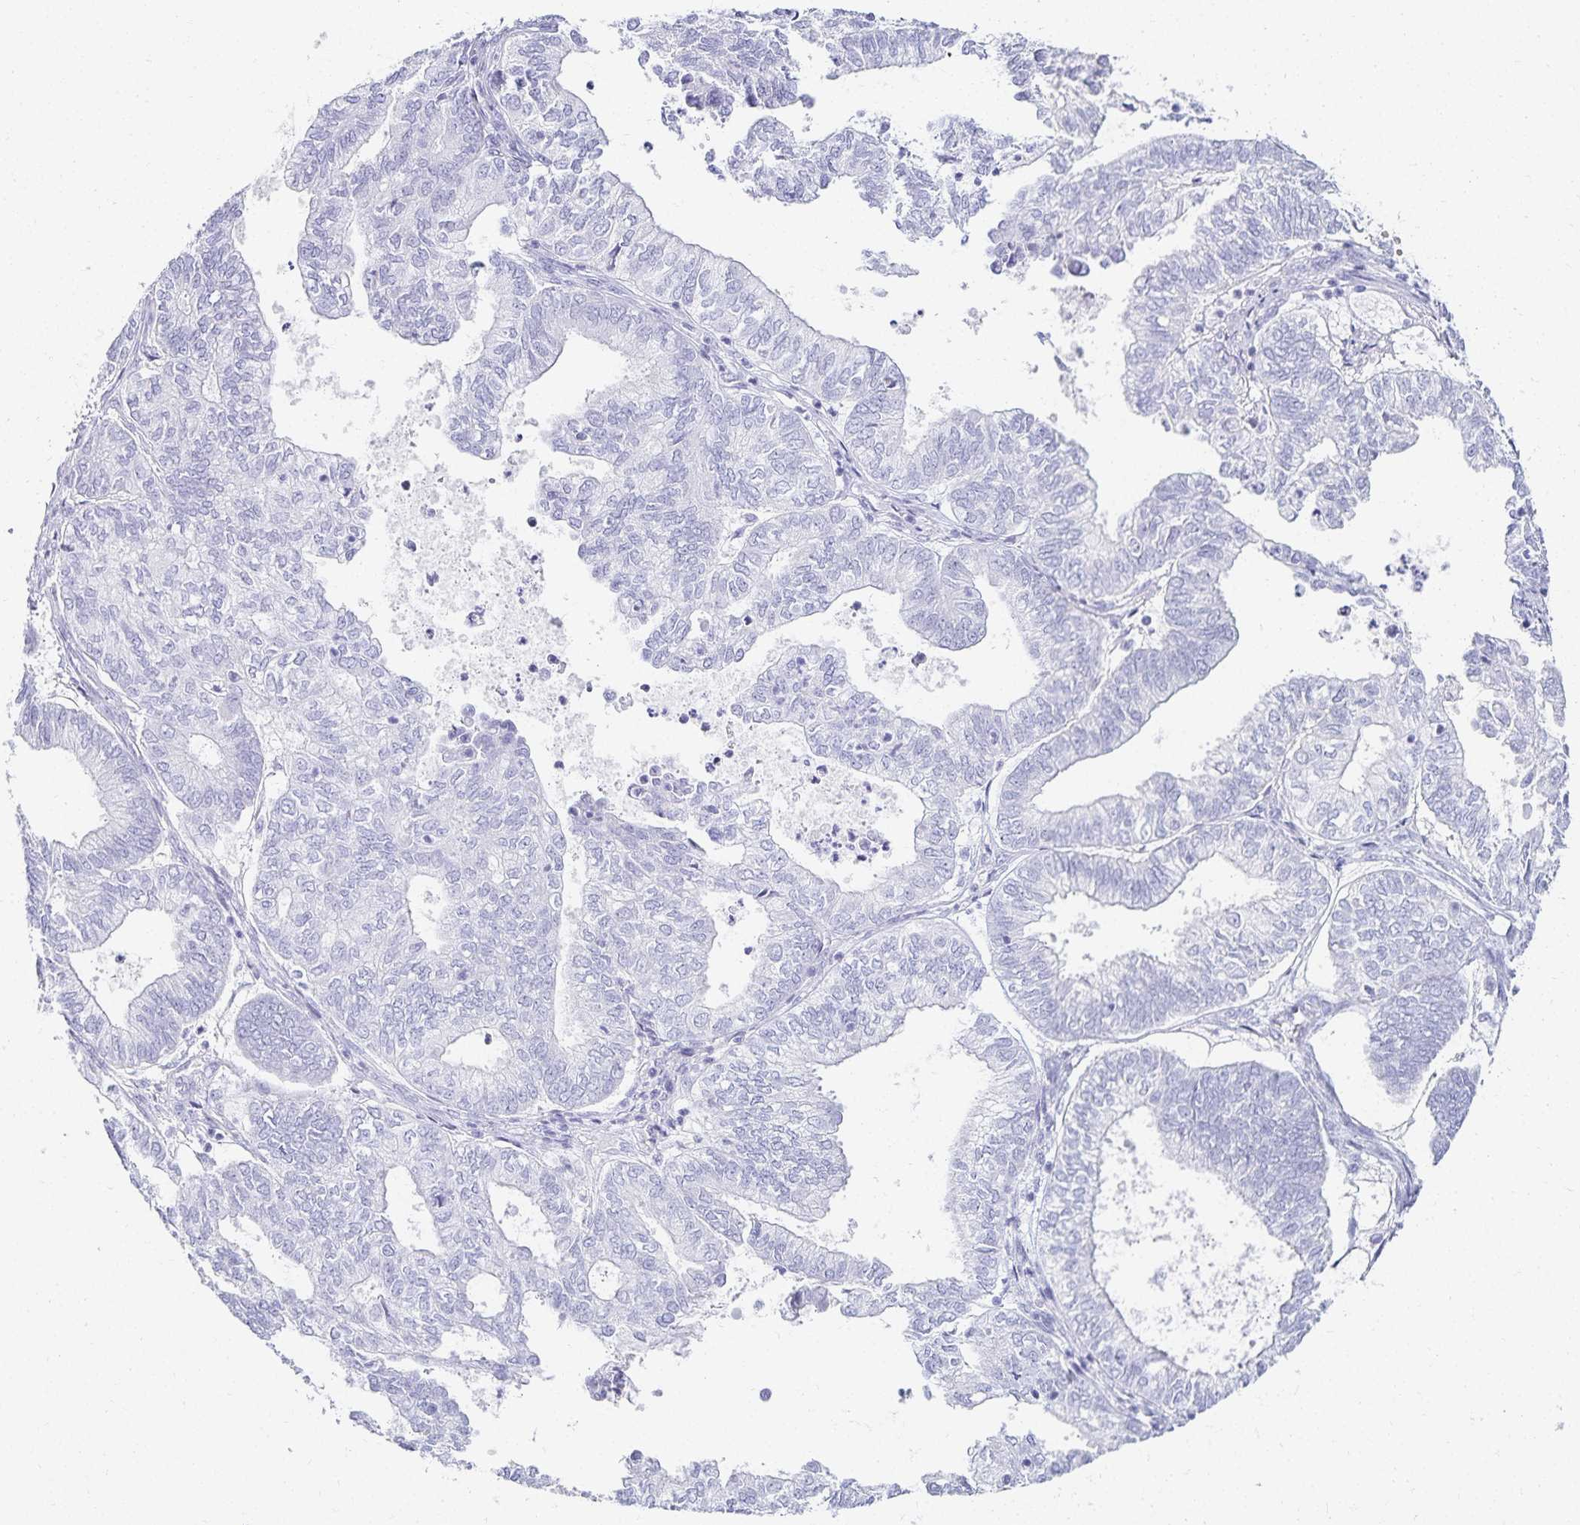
{"staining": {"intensity": "negative", "quantity": "none", "location": "none"}, "tissue": "ovarian cancer", "cell_type": "Tumor cells", "image_type": "cancer", "snomed": [{"axis": "morphology", "description": "Carcinoma, endometroid"}, {"axis": "topography", "description": "Ovary"}], "caption": "Ovarian cancer was stained to show a protein in brown. There is no significant expression in tumor cells.", "gene": "GP2", "patient": {"sex": "female", "age": 64}}